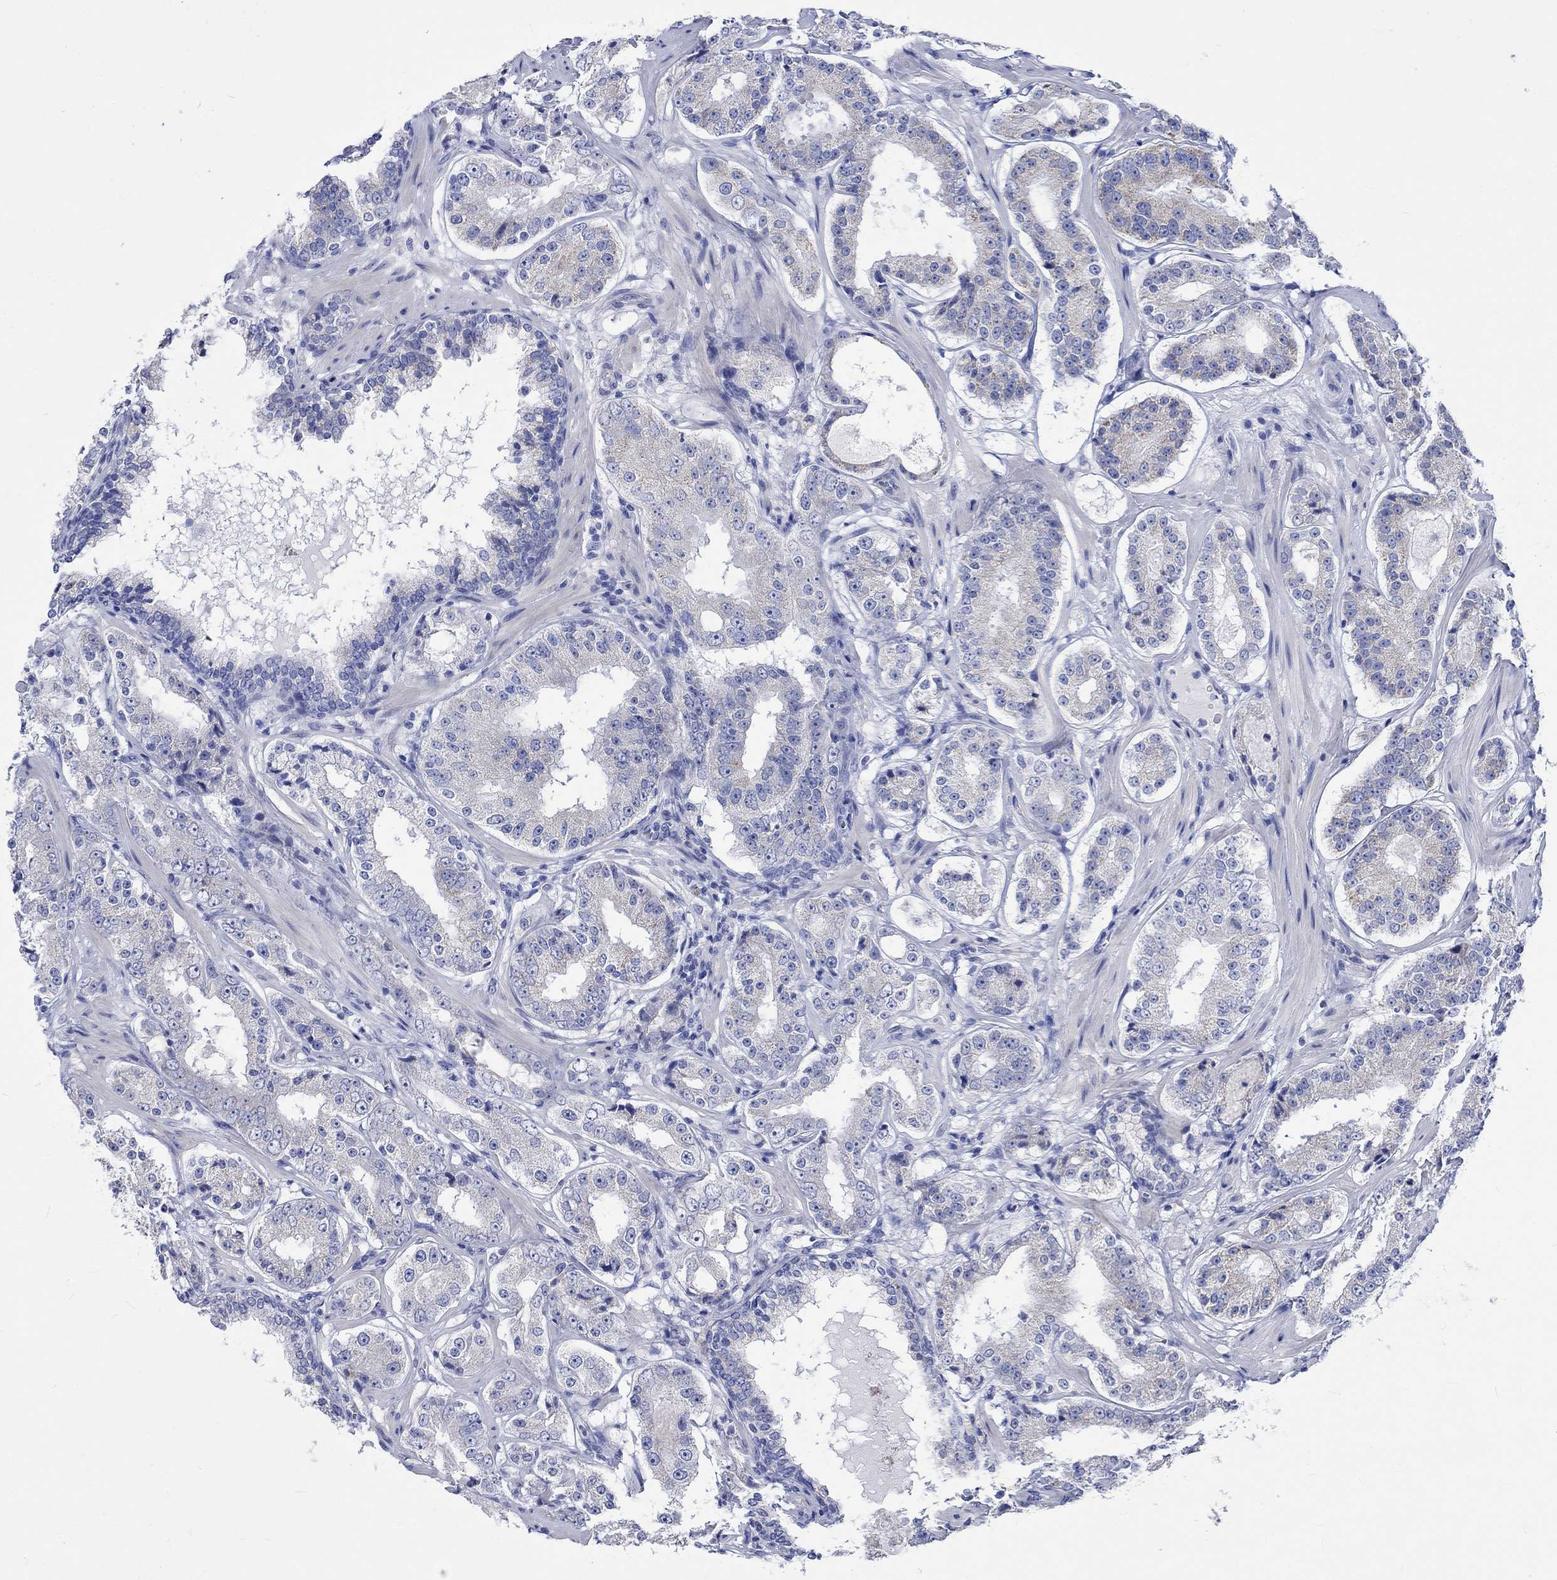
{"staining": {"intensity": "negative", "quantity": "none", "location": "none"}, "tissue": "prostate cancer", "cell_type": "Tumor cells", "image_type": "cancer", "snomed": [{"axis": "morphology", "description": "Adenocarcinoma, Low grade"}, {"axis": "topography", "description": "Prostate"}], "caption": "An immunohistochemistry (IHC) histopathology image of prostate cancer is shown. There is no staining in tumor cells of prostate cancer. (DAB (3,3'-diaminobenzidine) immunohistochemistry with hematoxylin counter stain).", "gene": "HARBI1", "patient": {"sex": "male", "age": 60}}